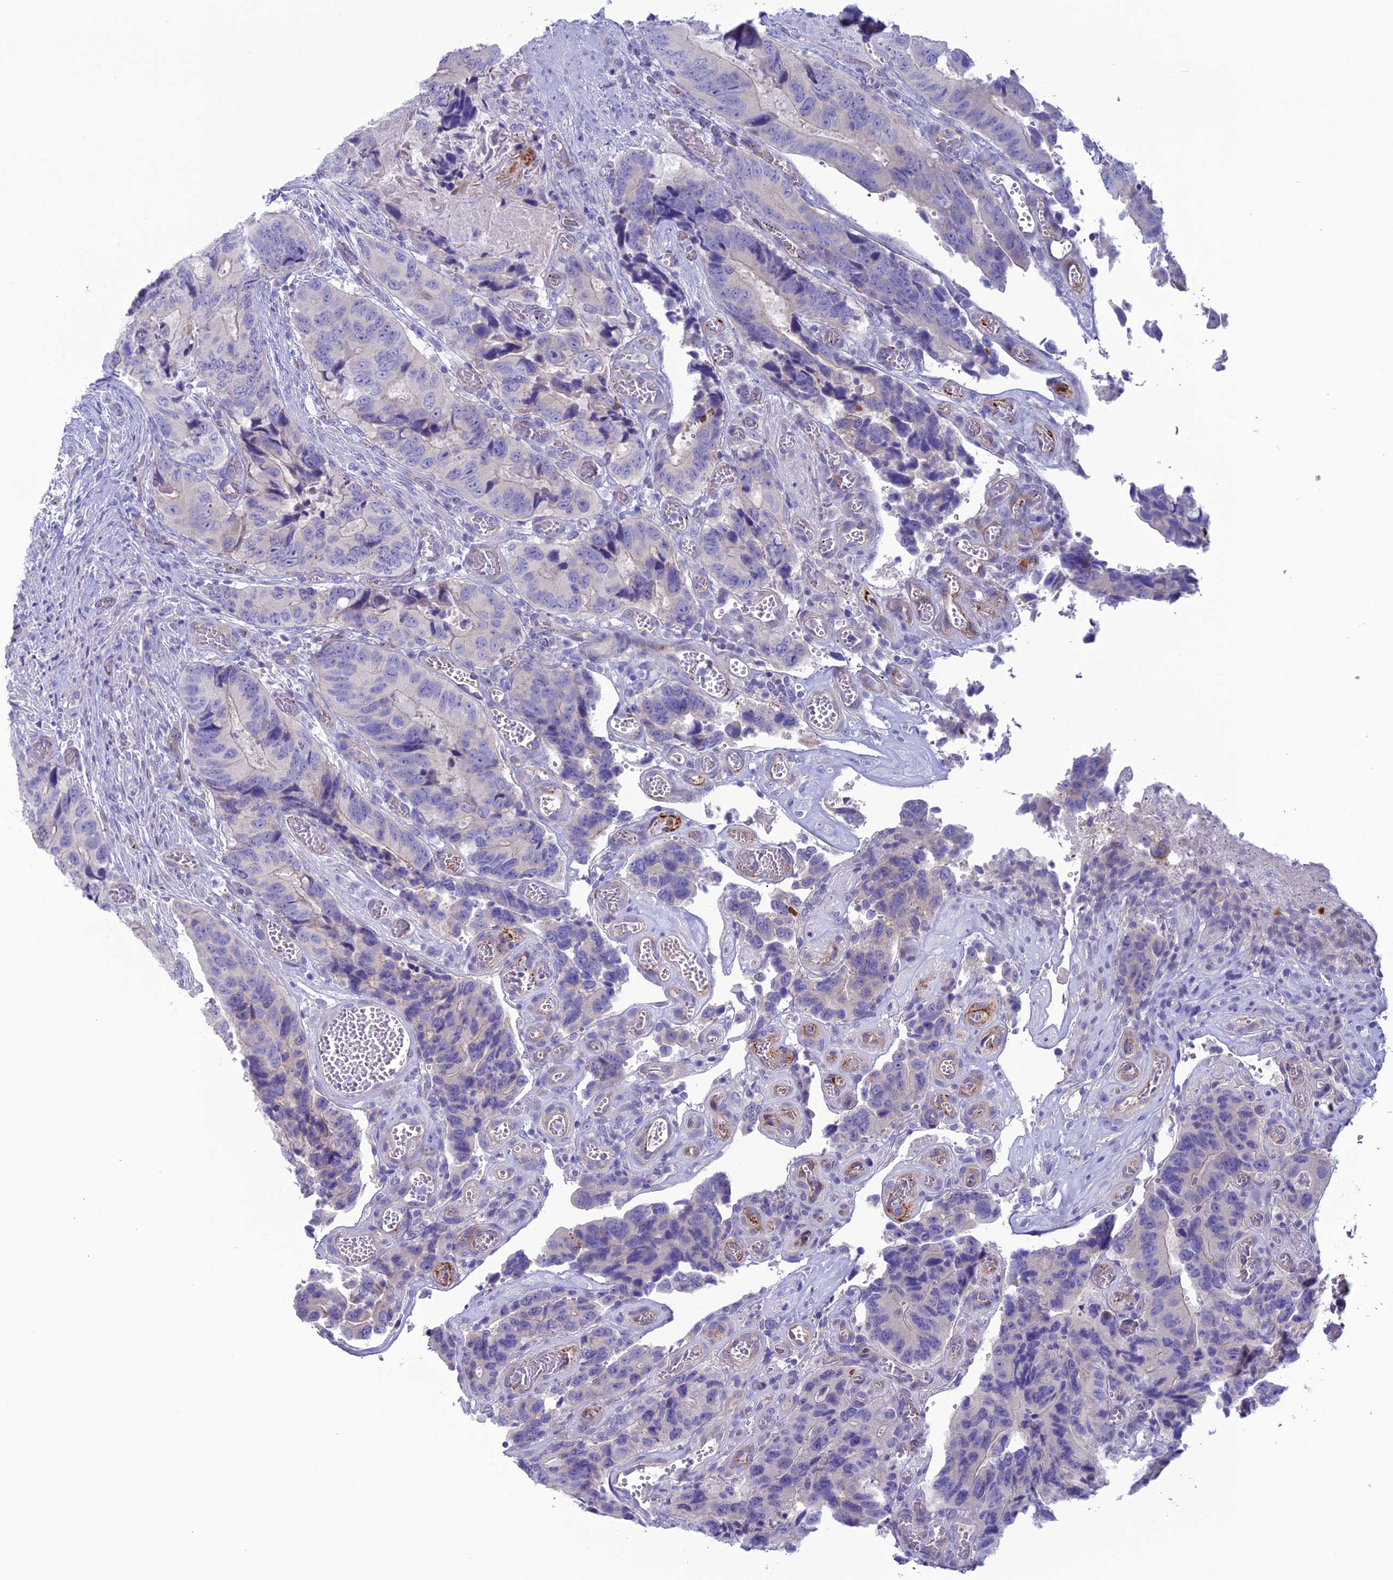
{"staining": {"intensity": "negative", "quantity": "none", "location": "none"}, "tissue": "colorectal cancer", "cell_type": "Tumor cells", "image_type": "cancer", "snomed": [{"axis": "morphology", "description": "Adenocarcinoma, NOS"}, {"axis": "topography", "description": "Colon"}], "caption": "High power microscopy histopathology image of an immunohistochemistry histopathology image of adenocarcinoma (colorectal), revealing no significant positivity in tumor cells.", "gene": "CDC42EP5", "patient": {"sex": "male", "age": 84}}